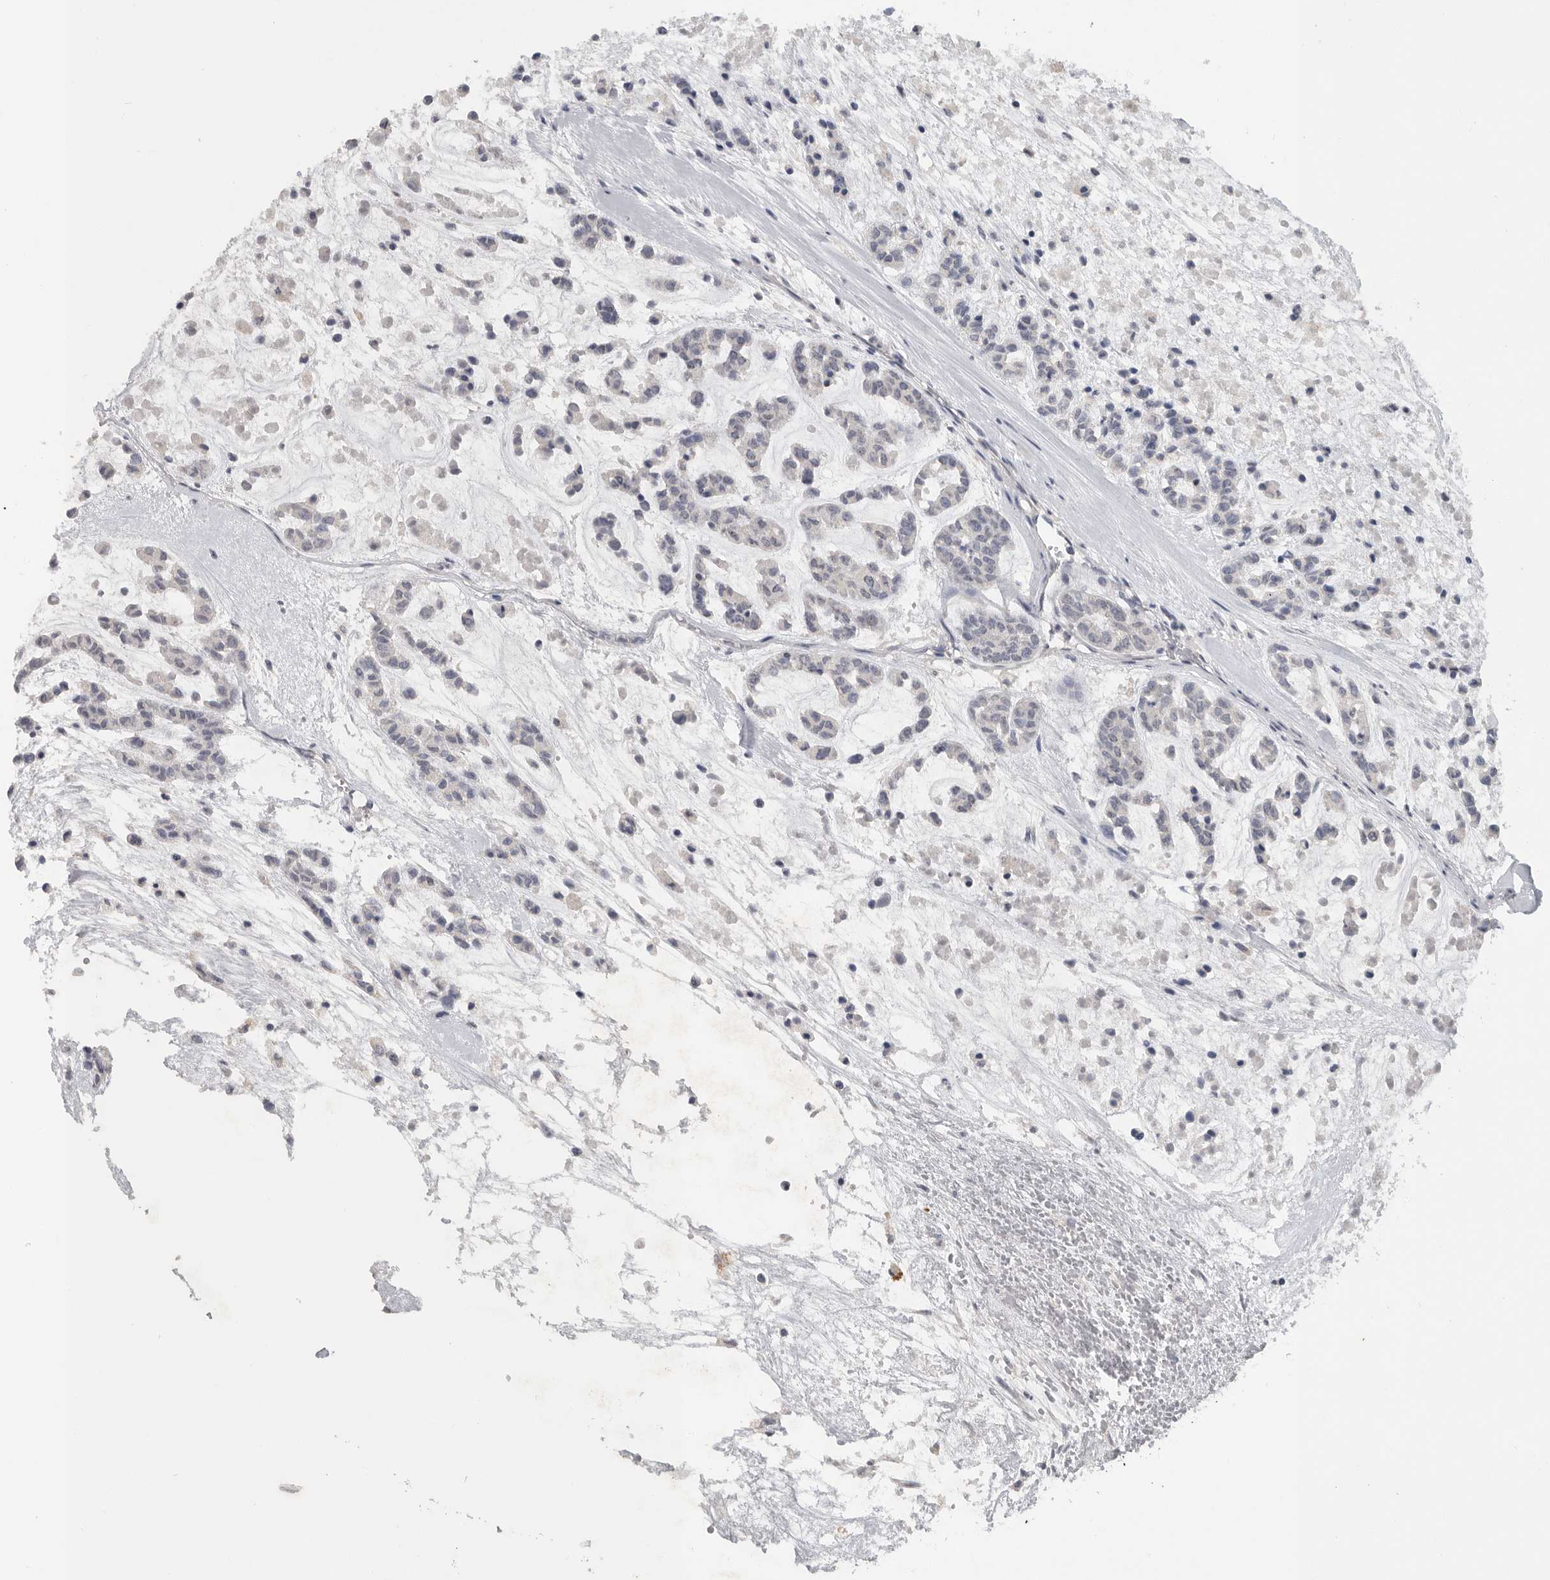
{"staining": {"intensity": "negative", "quantity": "none", "location": "none"}, "tissue": "head and neck cancer", "cell_type": "Tumor cells", "image_type": "cancer", "snomed": [{"axis": "morphology", "description": "Adenocarcinoma, NOS"}, {"axis": "morphology", "description": "Adenoma, NOS"}, {"axis": "topography", "description": "Head-Neck"}], "caption": "Head and neck cancer was stained to show a protein in brown. There is no significant staining in tumor cells. (DAB immunohistochemistry (IHC), high magnification).", "gene": "REG4", "patient": {"sex": "female", "age": 55}}